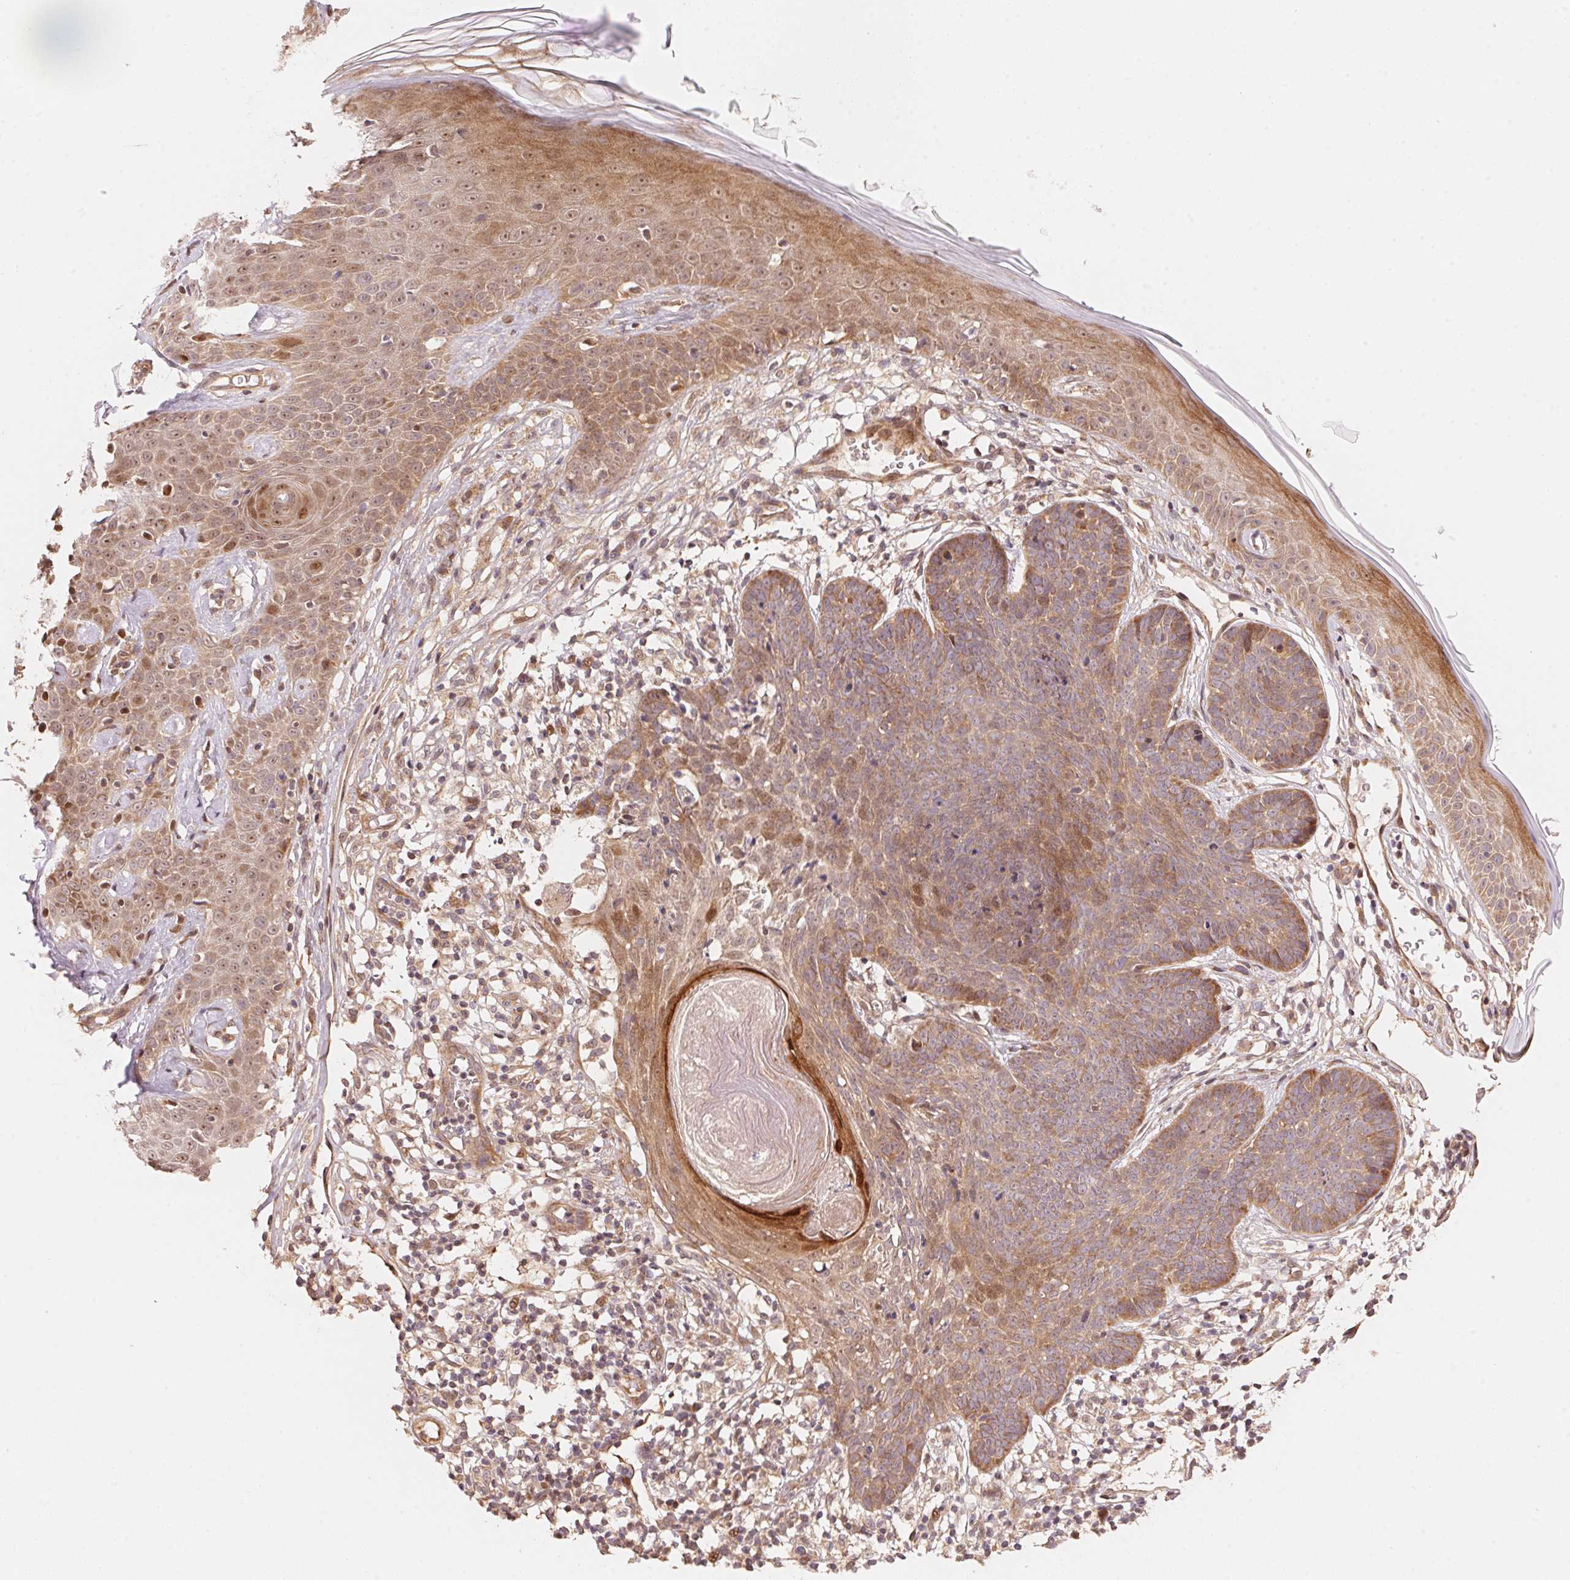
{"staining": {"intensity": "moderate", "quantity": ">75%", "location": "cytoplasmic/membranous"}, "tissue": "skin cancer", "cell_type": "Tumor cells", "image_type": "cancer", "snomed": [{"axis": "morphology", "description": "Basal cell carcinoma"}, {"axis": "topography", "description": "Skin"}], "caption": "Skin cancer stained for a protein (brown) displays moderate cytoplasmic/membranous positive expression in about >75% of tumor cells.", "gene": "TNIP2", "patient": {"sex": "male", "age": 85}}